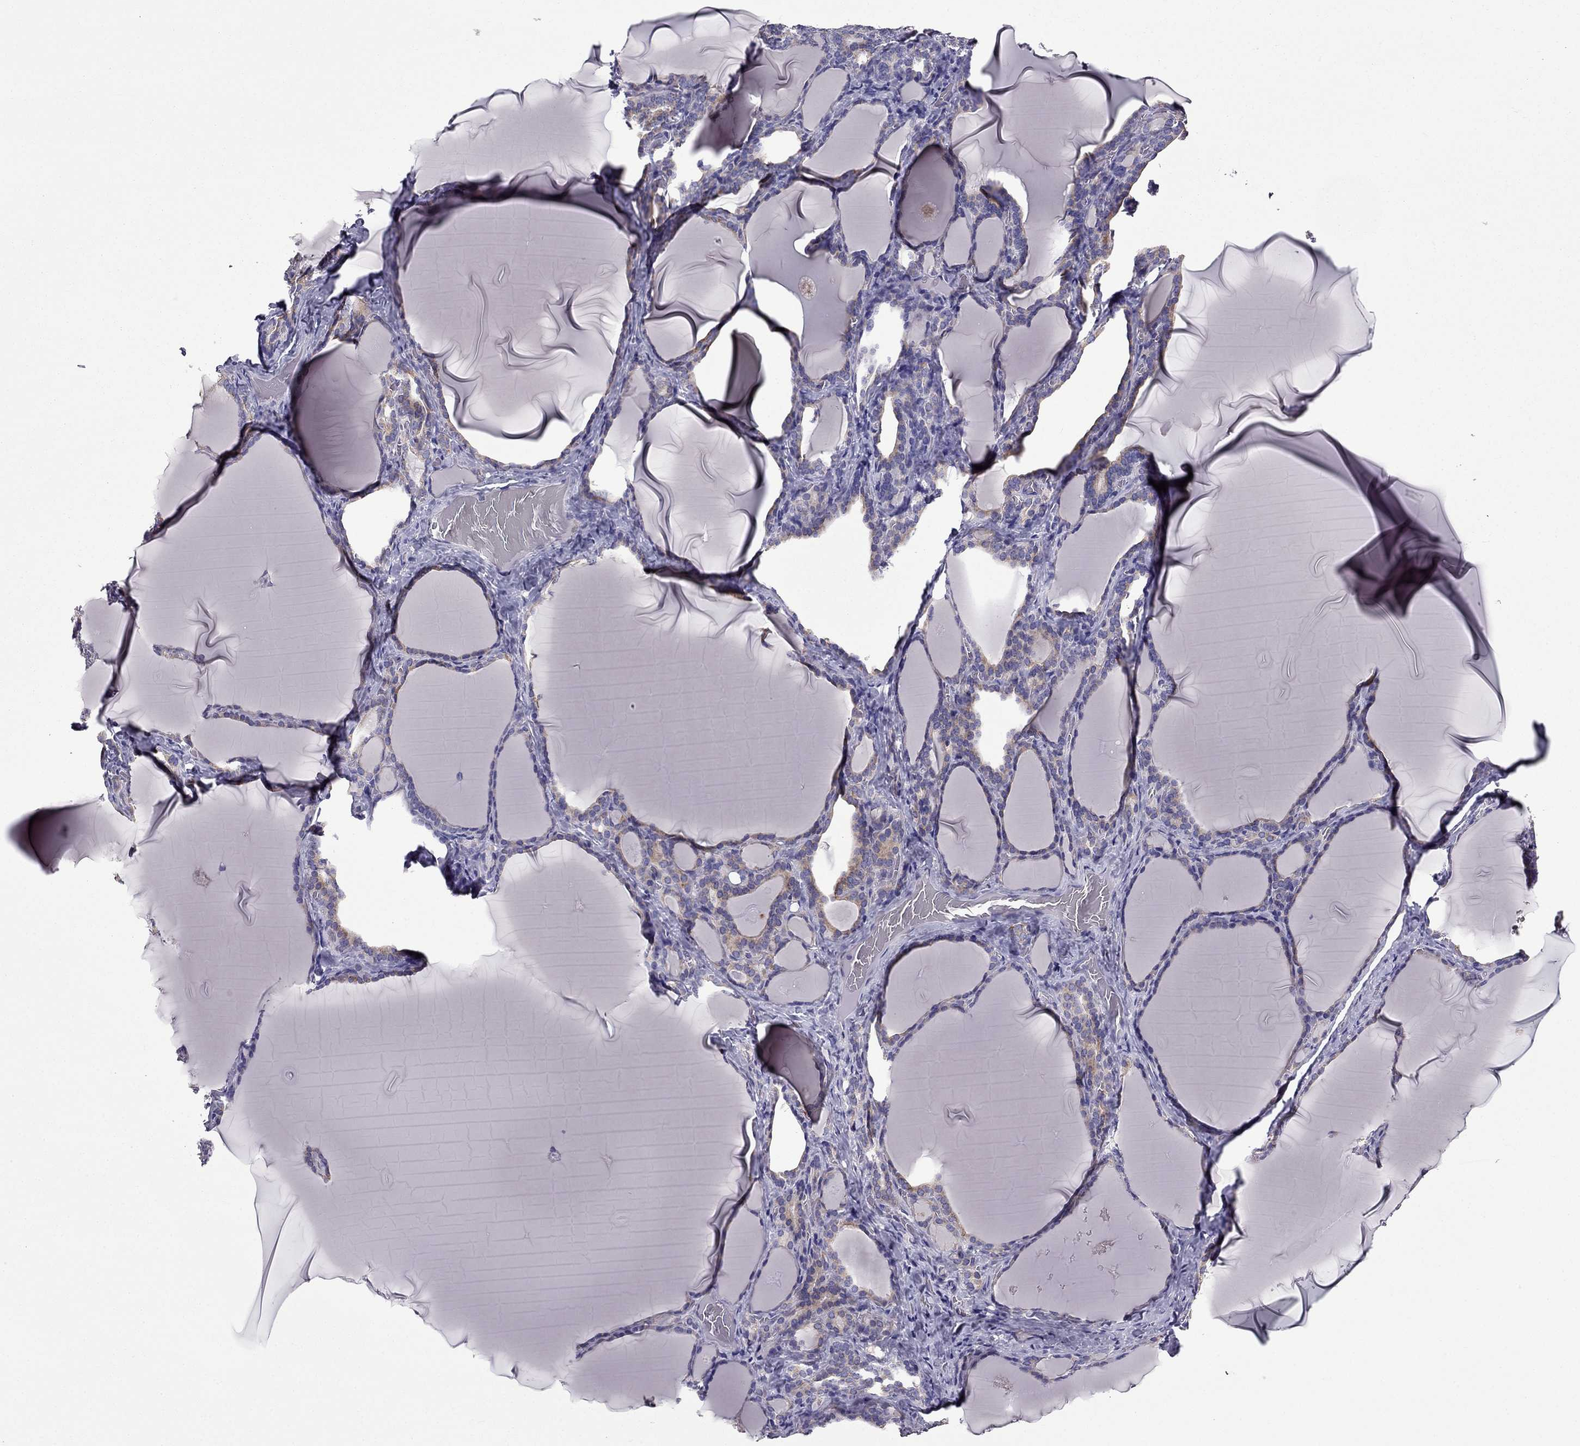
{"staining": {"intensity": "weak", "quantity": "25%-75%", "location": "cytoplasmic/membranous"}, "tissue": "thyroid gland", "cell_type": "Glandular cells", "image_type": "normal", "snomed": [{"axis": "morphology", "description": "Normal tissue, NOS"}, {"axis": "morphology", "description": "Hyperplasia, NOS"}, {"axis": "topography", "description": "Thyroid gland"}], "caption": "Immunohistochemistry staining of unremarkable thyroid gland, which displays low levels of weak cytoplasmic/membranous staining in approximately 25%-75% of glandular cells indicating weak cytoplasmic/membranous protein expression. The staining was performed using DAB (brown) for protein detection and nuclei were counterstained in hematoxylin (blue).", "gene": "IKBIP", "patient": {"sex": "female", "age": 27}}